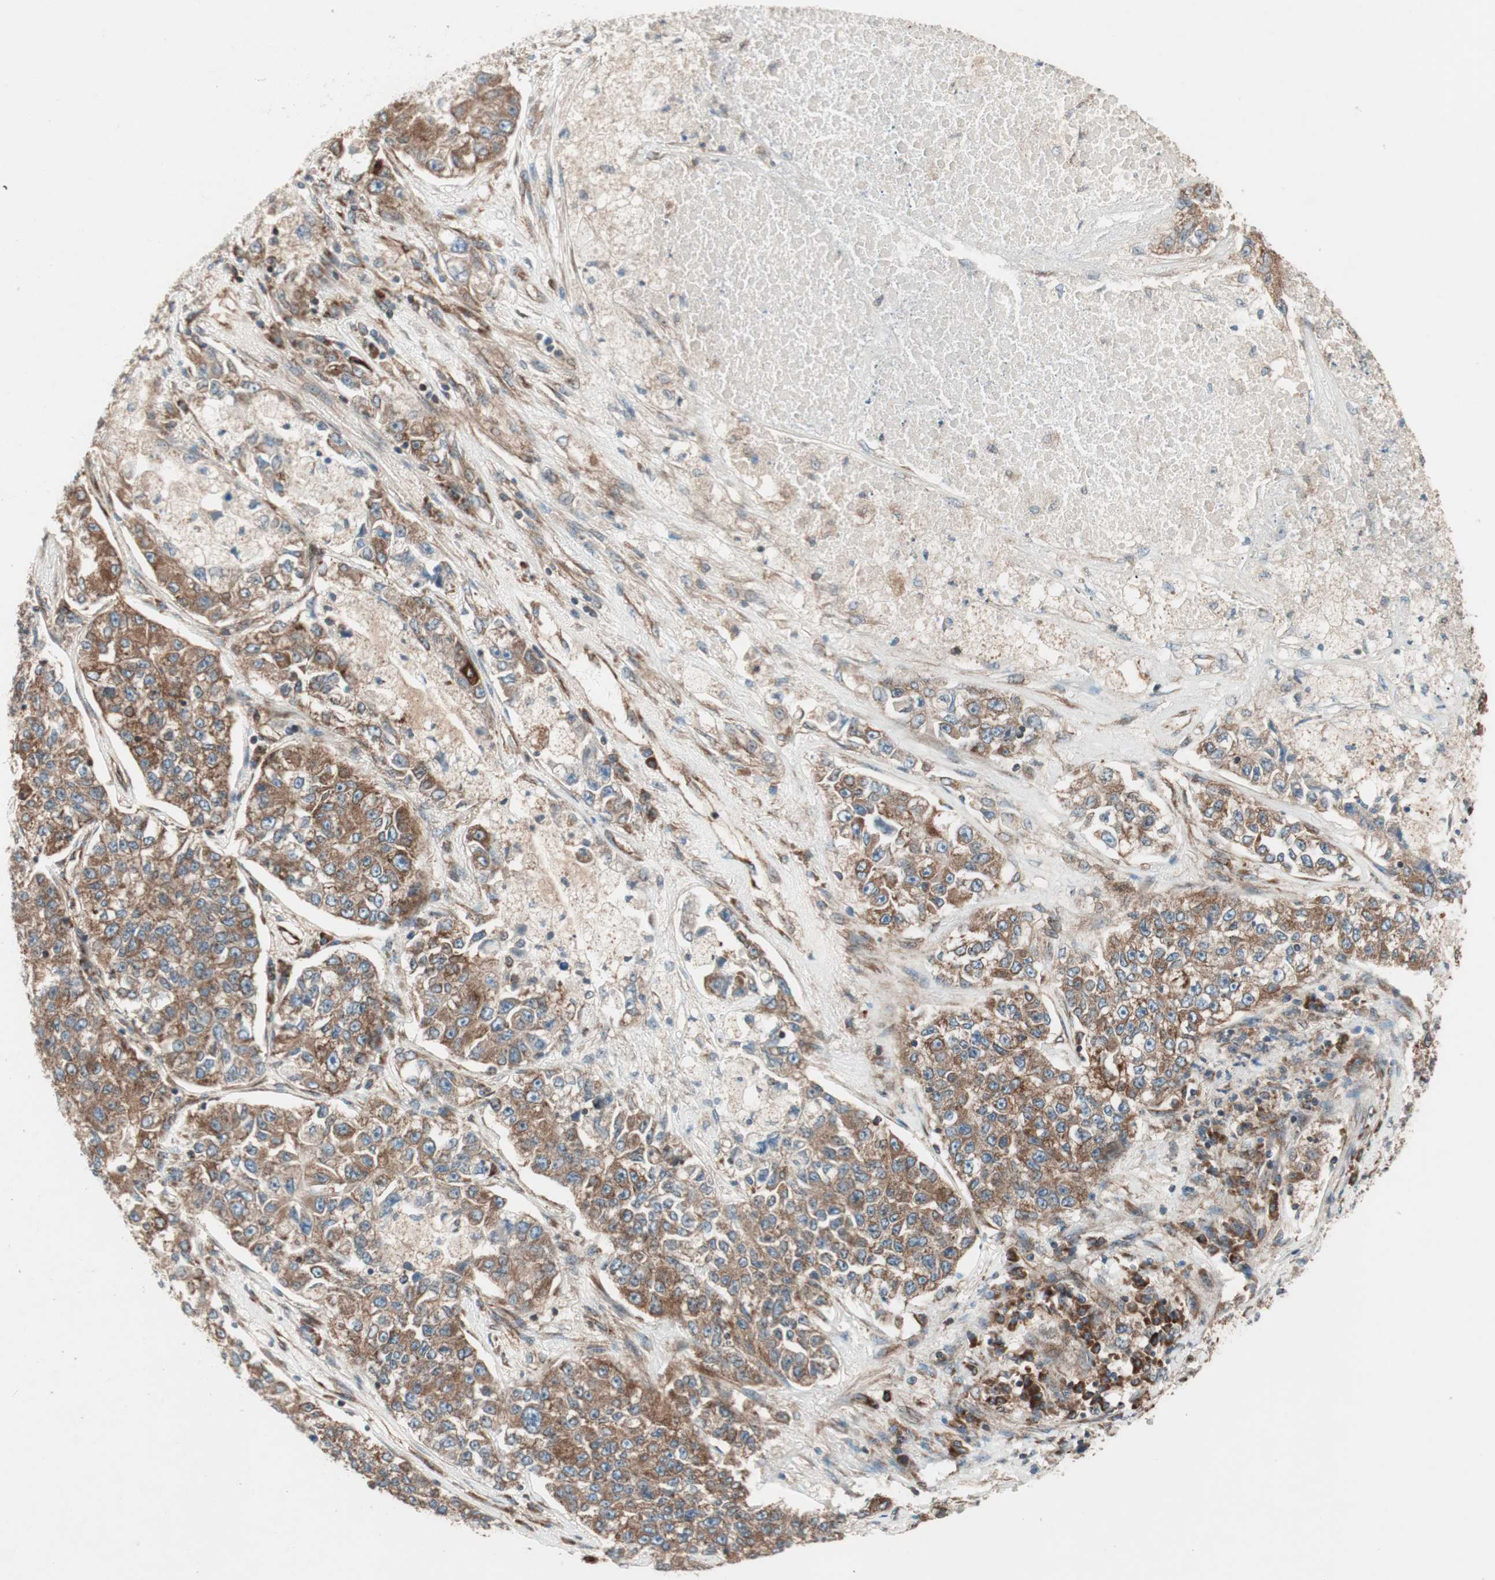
{"staining": {"intensity": "moderate", "quantity": ">75%", "location": "cytoplasmic/membranous"}, "tissue": "lung cancer", "cell_type": "Tumor cells", "image_type": "cancer", "snomed": [{"axis": "morphology", "description": "Adenocarcinoma, NOS"}, {"axis": "topography", "description": "Lung"}], "caption": "Immunohistochemistry (IHC) photomicrograph of human lung adenocarcinoma stained for a protein (brown), which shows medium levels of moderate cytoplasmic/membranous staining in about >75% of tumor cells.", "gene": "RAB5A", "patient": {"sex": "male", "age": 49}}